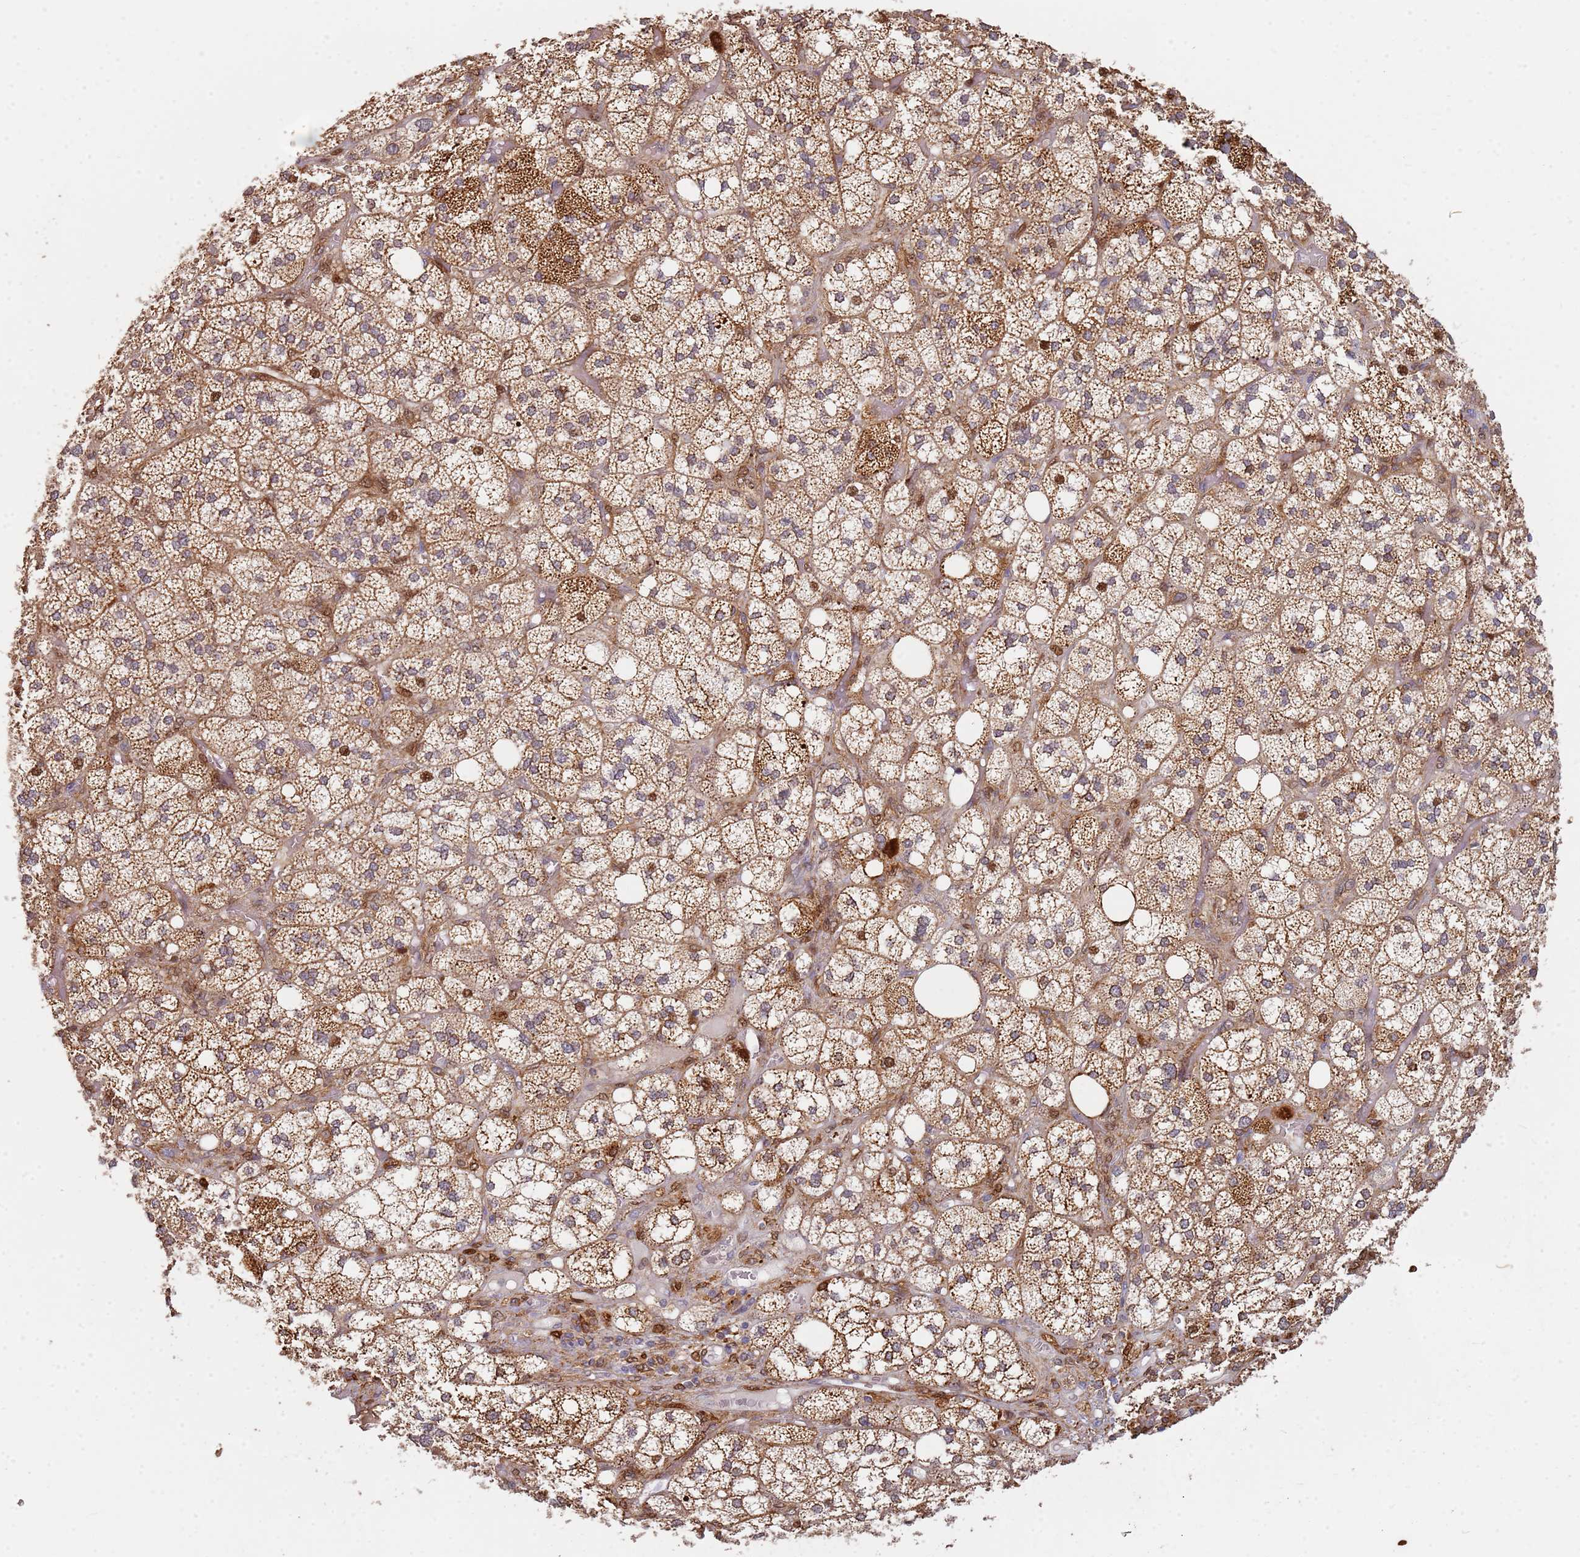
{"staining": {"intensity": "moderate", "quantity": ">75%", "location": "cytoplasmic/membranous"}, "tissue": "adrenal gland", "cell_type": "Glandular cells", "image_type": "normal", "snomed": [{"axis": "morphology", "description": "Normal tissue, NOS"}, {"axis": "topography", "description": "Adrenal gland"}], "caption": "Protein expression analysis of unremarkable human adrenal gland reveals moderate cytoplasmic/membranous staining in approximately >75% of glandular cells.", "gene": "MPEG1", "patient": {"sex": "male", "age": 61}}